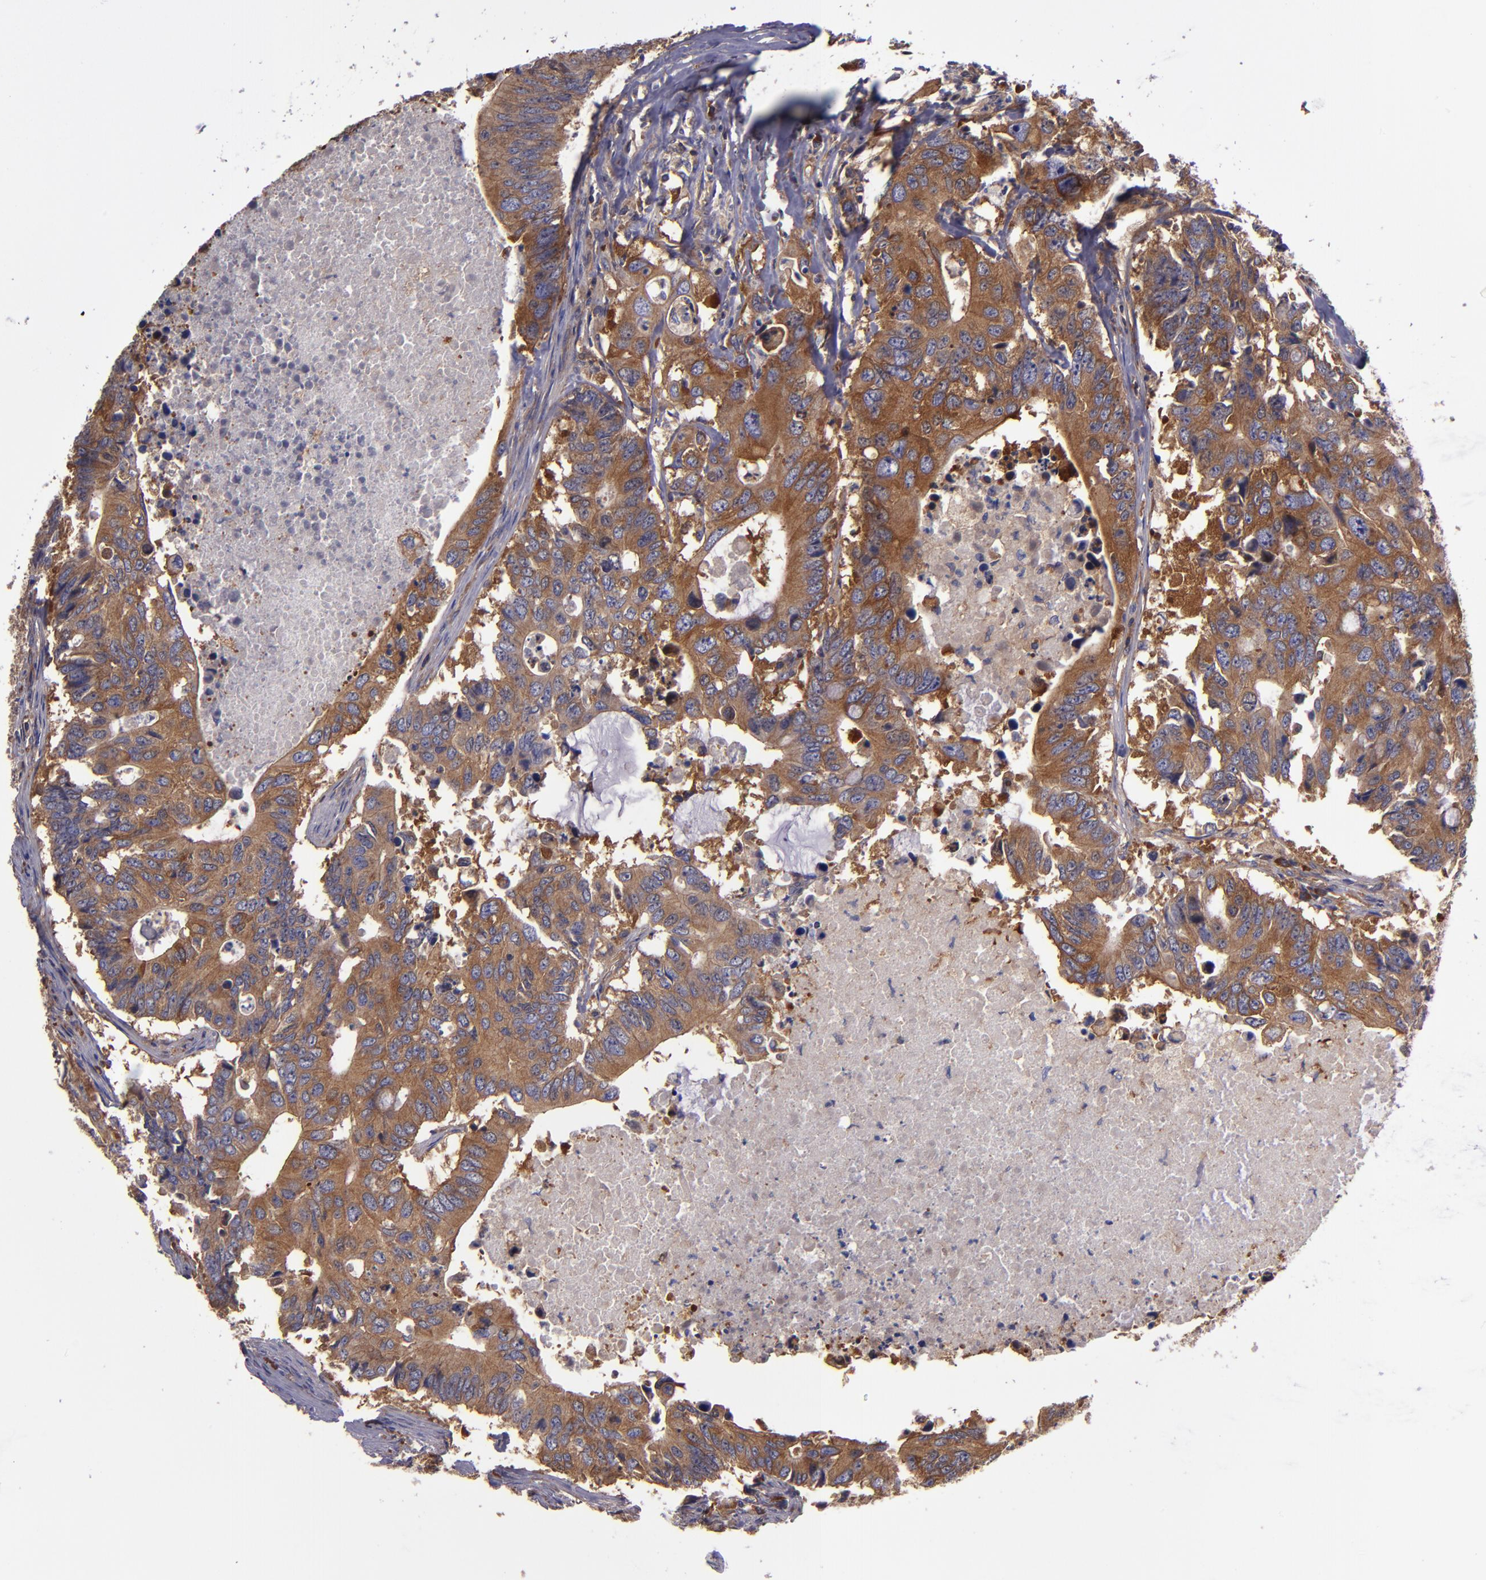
{"staining": {"intensity": "moderate", "quantity": ">75%", "location": "cytoplasmic/membranous"}, "tissue": "colorectal cancer", "cell_type": "Tumor cells", "image_type": "cancer", "snomed": [{"axis": "morphology", "description": "Adenocarcinoma, NOS"}, {"axis": "topography", "description": "Colon"}], "caption": "Tumor cells reveal medium levels of moderate cytoplasmic/membranous positivity in approximately >75% of cells in colorectal cancer.", "gene": "CARS1", "patient": {"sex": "male", "age": 71}}